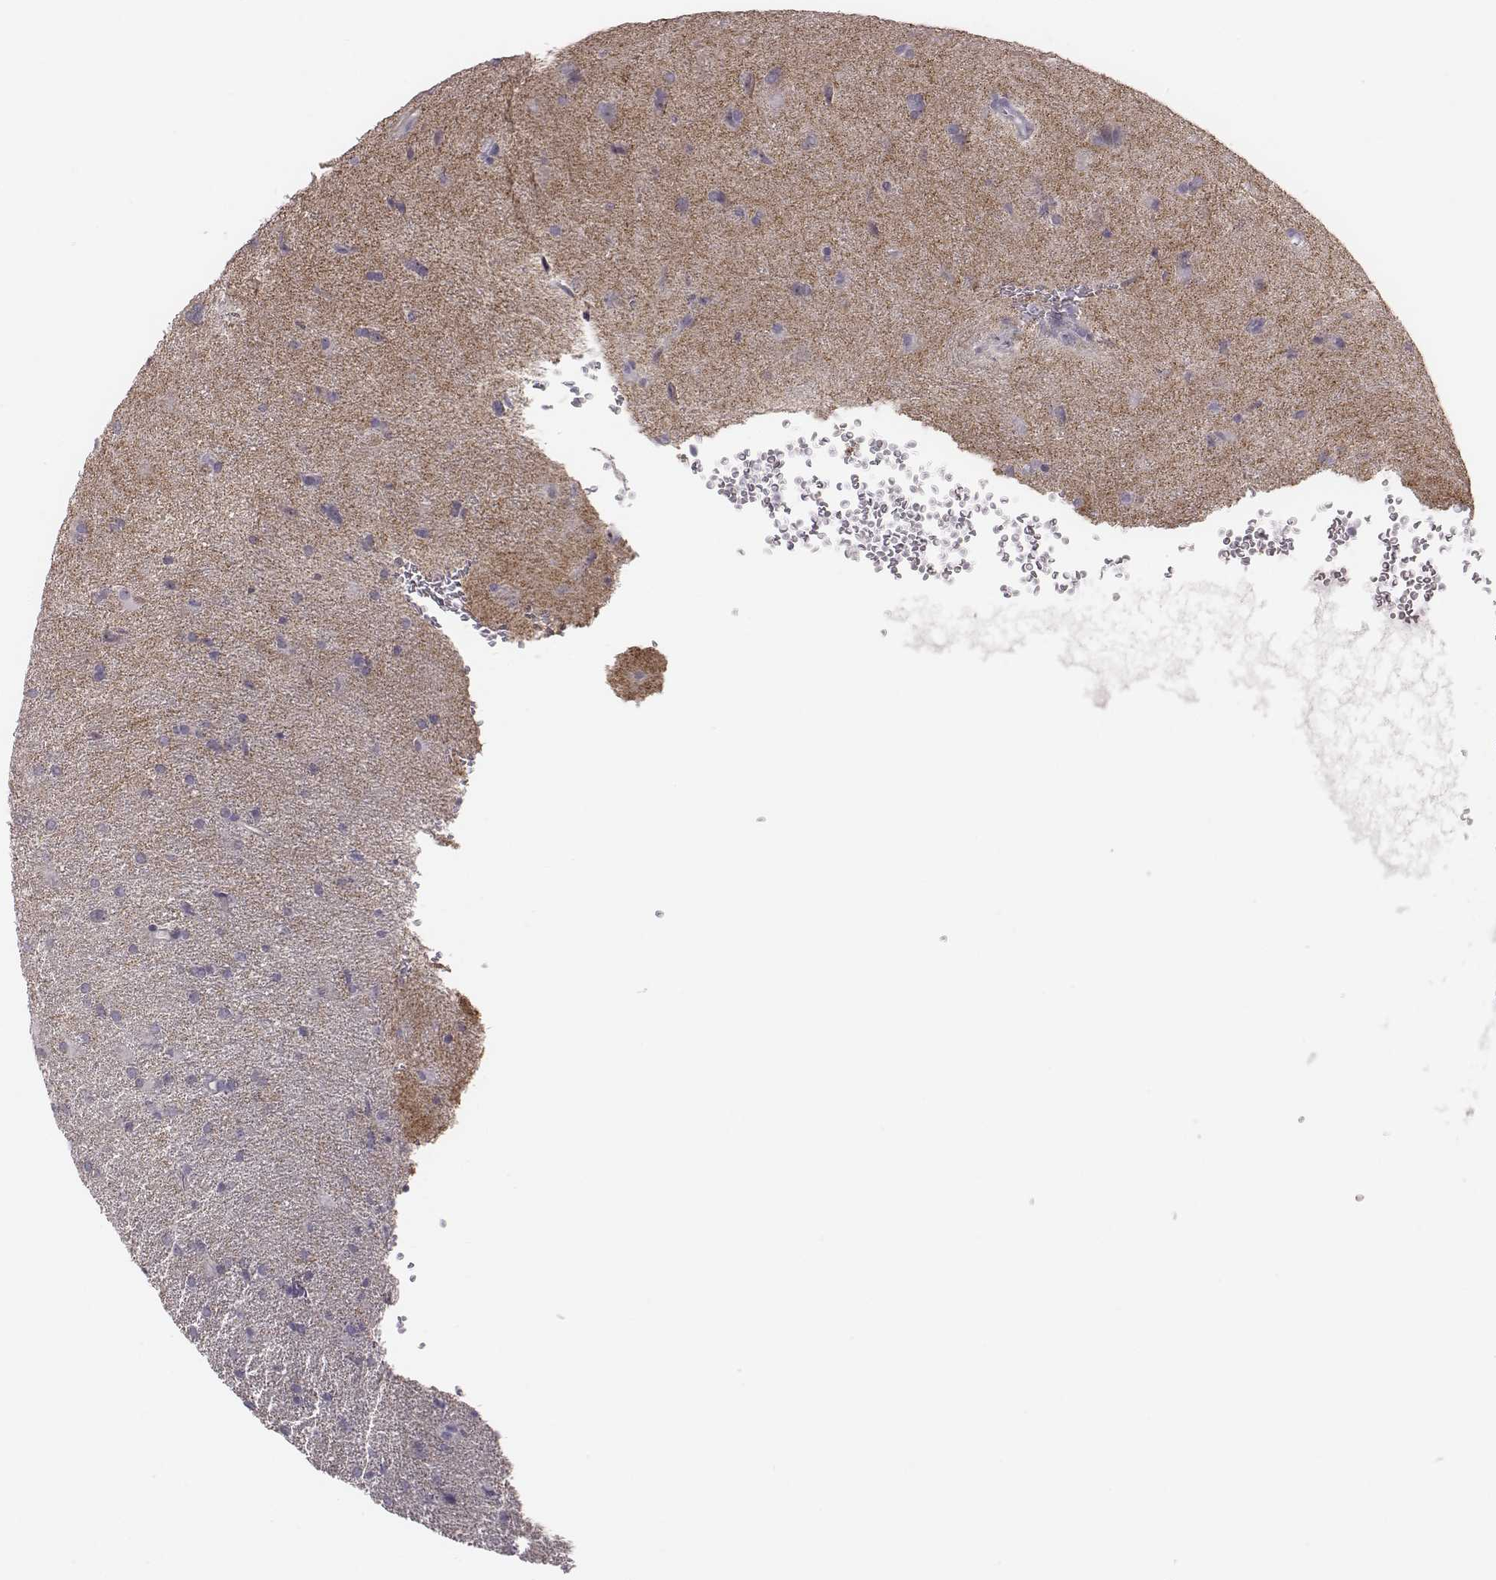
{"staining": {"intensity": "negative", "quantity": "none", "location": "none"}, "tissue": "glioma", "cell_type": "Tumor cells", "image_type": "cancer", "snomed": [{"axis": "morphology", "description": "Glioma, malignant, Low grade"}, {"axis": "topography", "description": "Brain"}], "caption": "An IHC image of low-grade glioma (malignant) is shown. There is no staining in tumor cells of low-grade glioma (malignant).", "gene": "CACNG4", "patient": {"sex": "male", "age": 58}}